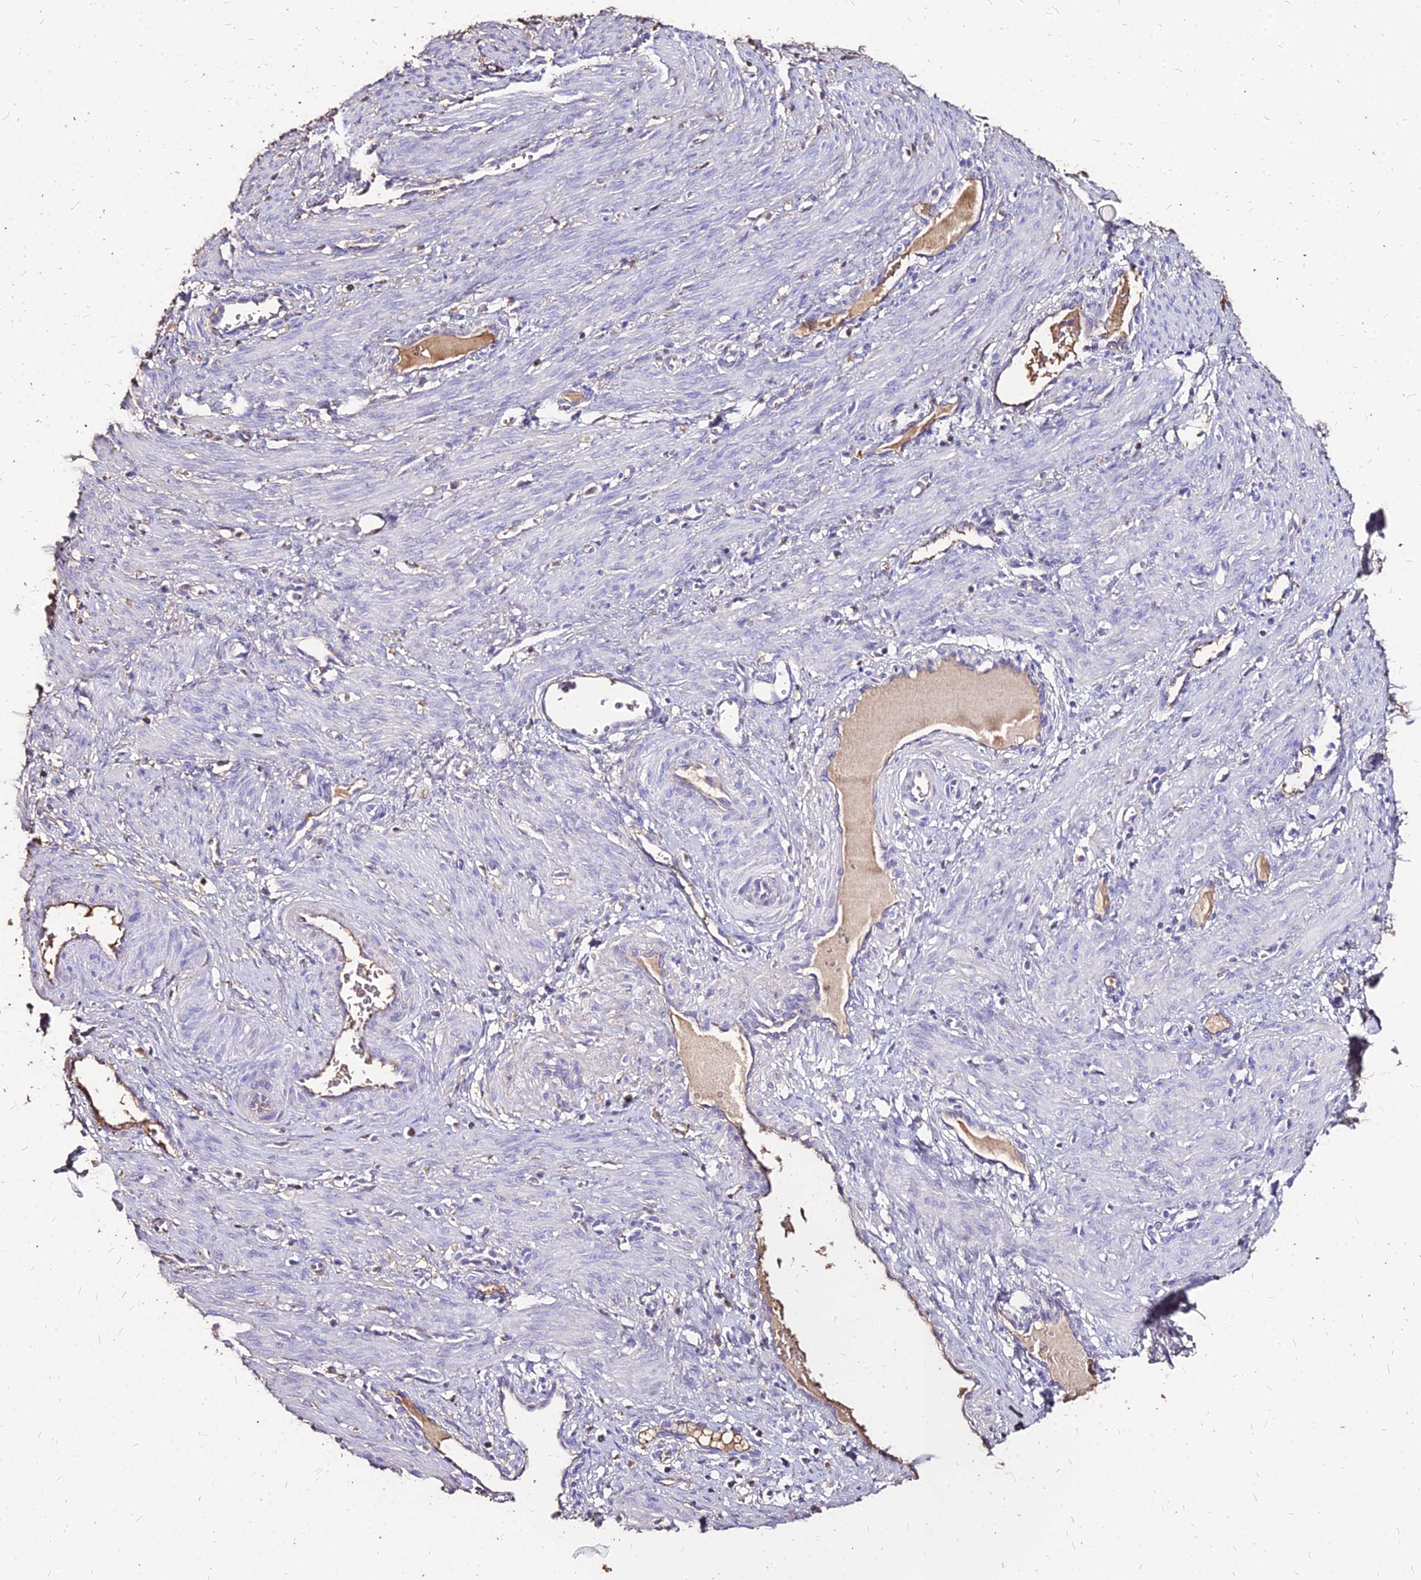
{"staining": {"intensity": "negative", "quantity": "none", "location": "none"}, "tissue": "smooth muscle", "cell_type": "Smooth muscle cells", "image_type": "normal", "snomed": [{"axis": "morphology", "description": "Normal tissue, NOS"}, {"axis": "topography", "description": "Endometrium"}], "caption": "Immunohistochemistry (IHC) histopathology image of unremarkable smooth muscle: smooth muscle stained with DAB exhibits no significant protein expression in smooth muscle cells.", "gene": "NME5", "patient": {"sex": "female", "age": 33}}